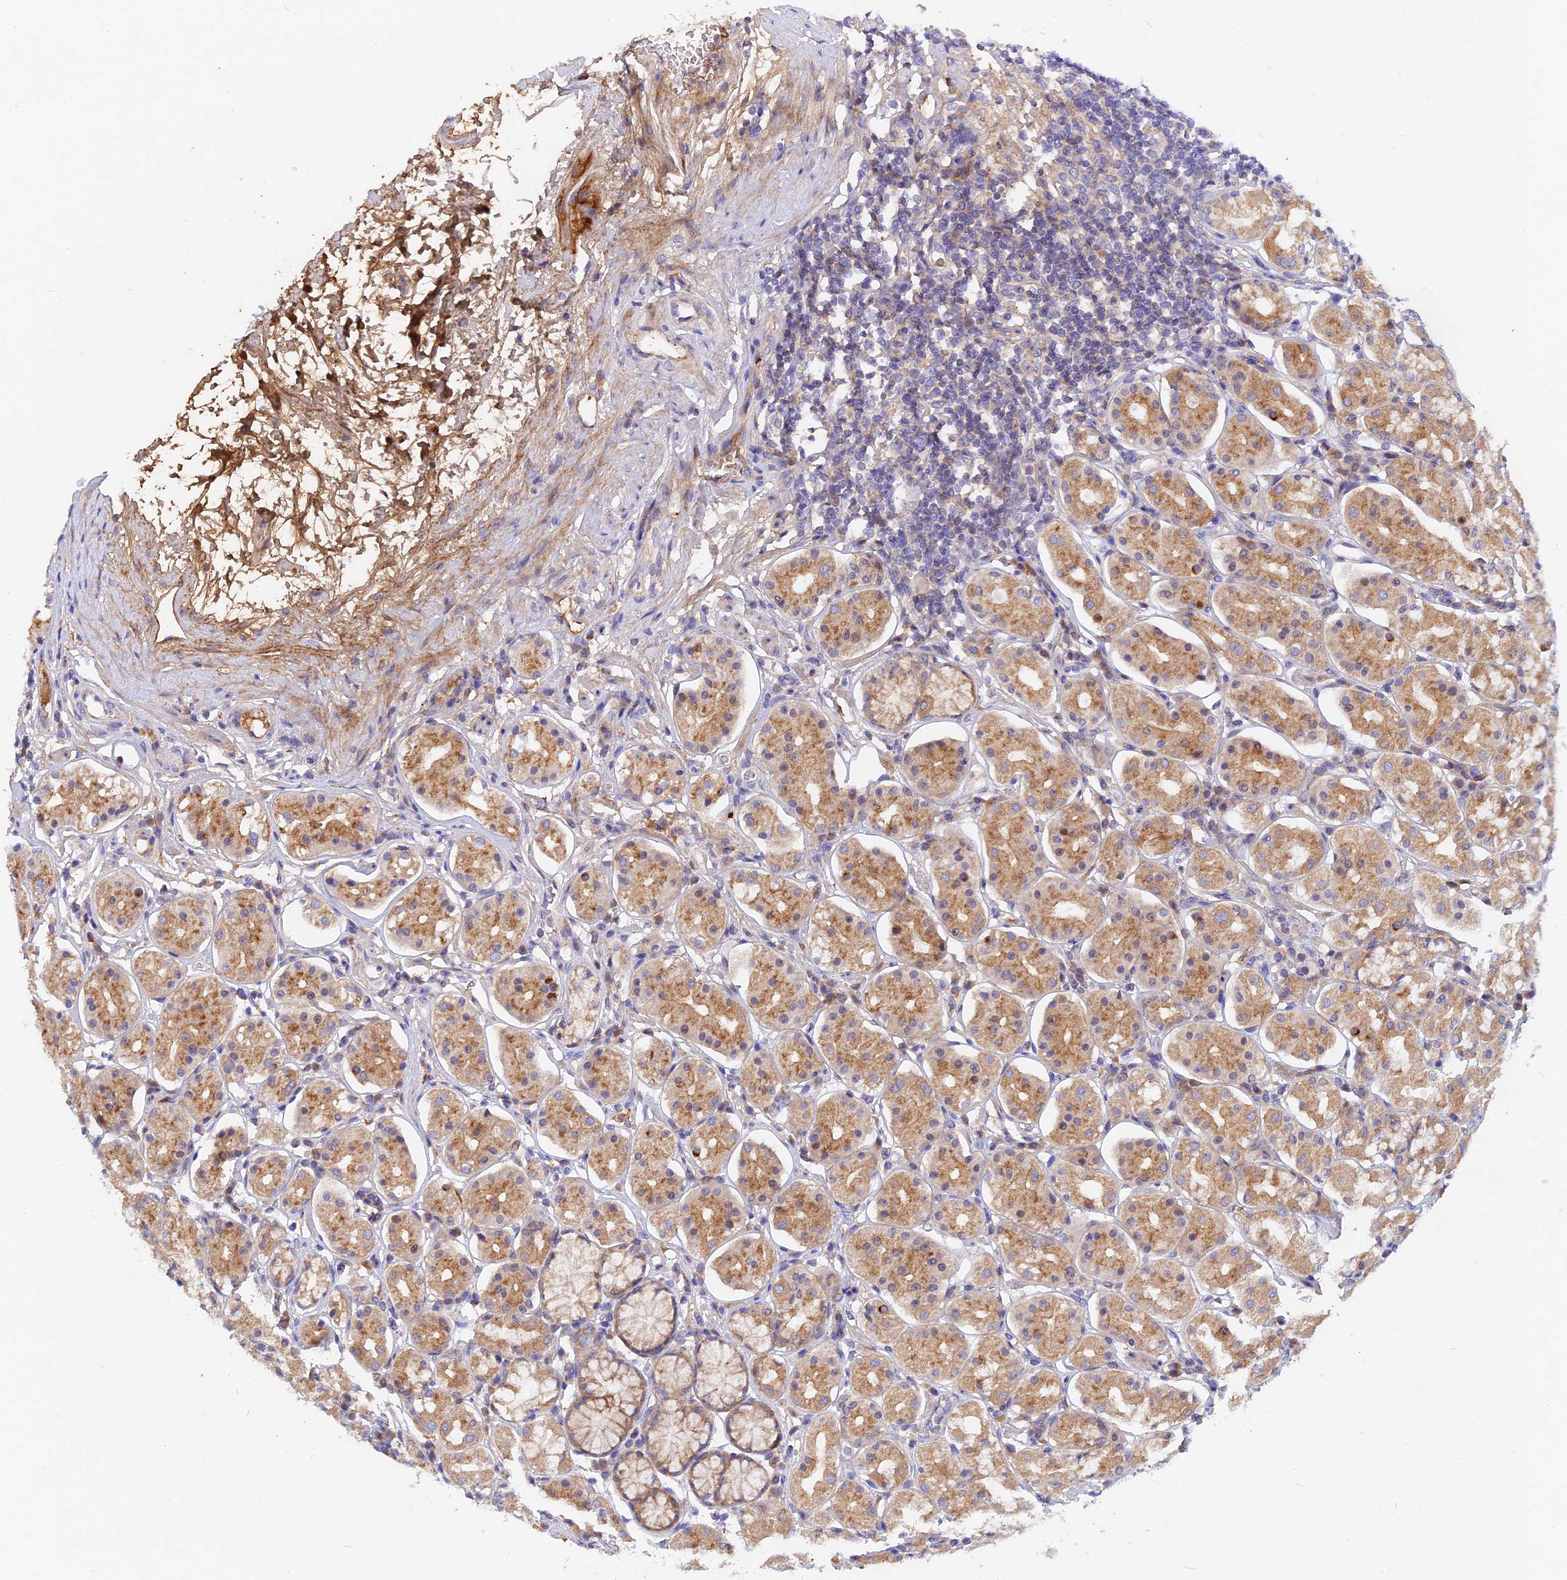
{"staining": {"intensity": "moderate", "quantity": ">75%", "location": "cytoplasmic/membranous"}, "tissue": "stomach", "cell_type": "Glandular cells", "image_type": "normal", "snomed": [{"axis": "morphology", "description": "Normal tissue, NOS"}, {"axis": "topography", "description": "Stomach"}, {"axis": "topography", "description": "Stomach, lower"}], "caption": "Stomach stained with a brown dye exhibits moderate cytoplasmic/membranous positive staining in about >75% of glandular cells.", "gene": "MROH1", "patient": {"sex": "female", "age": 56}}